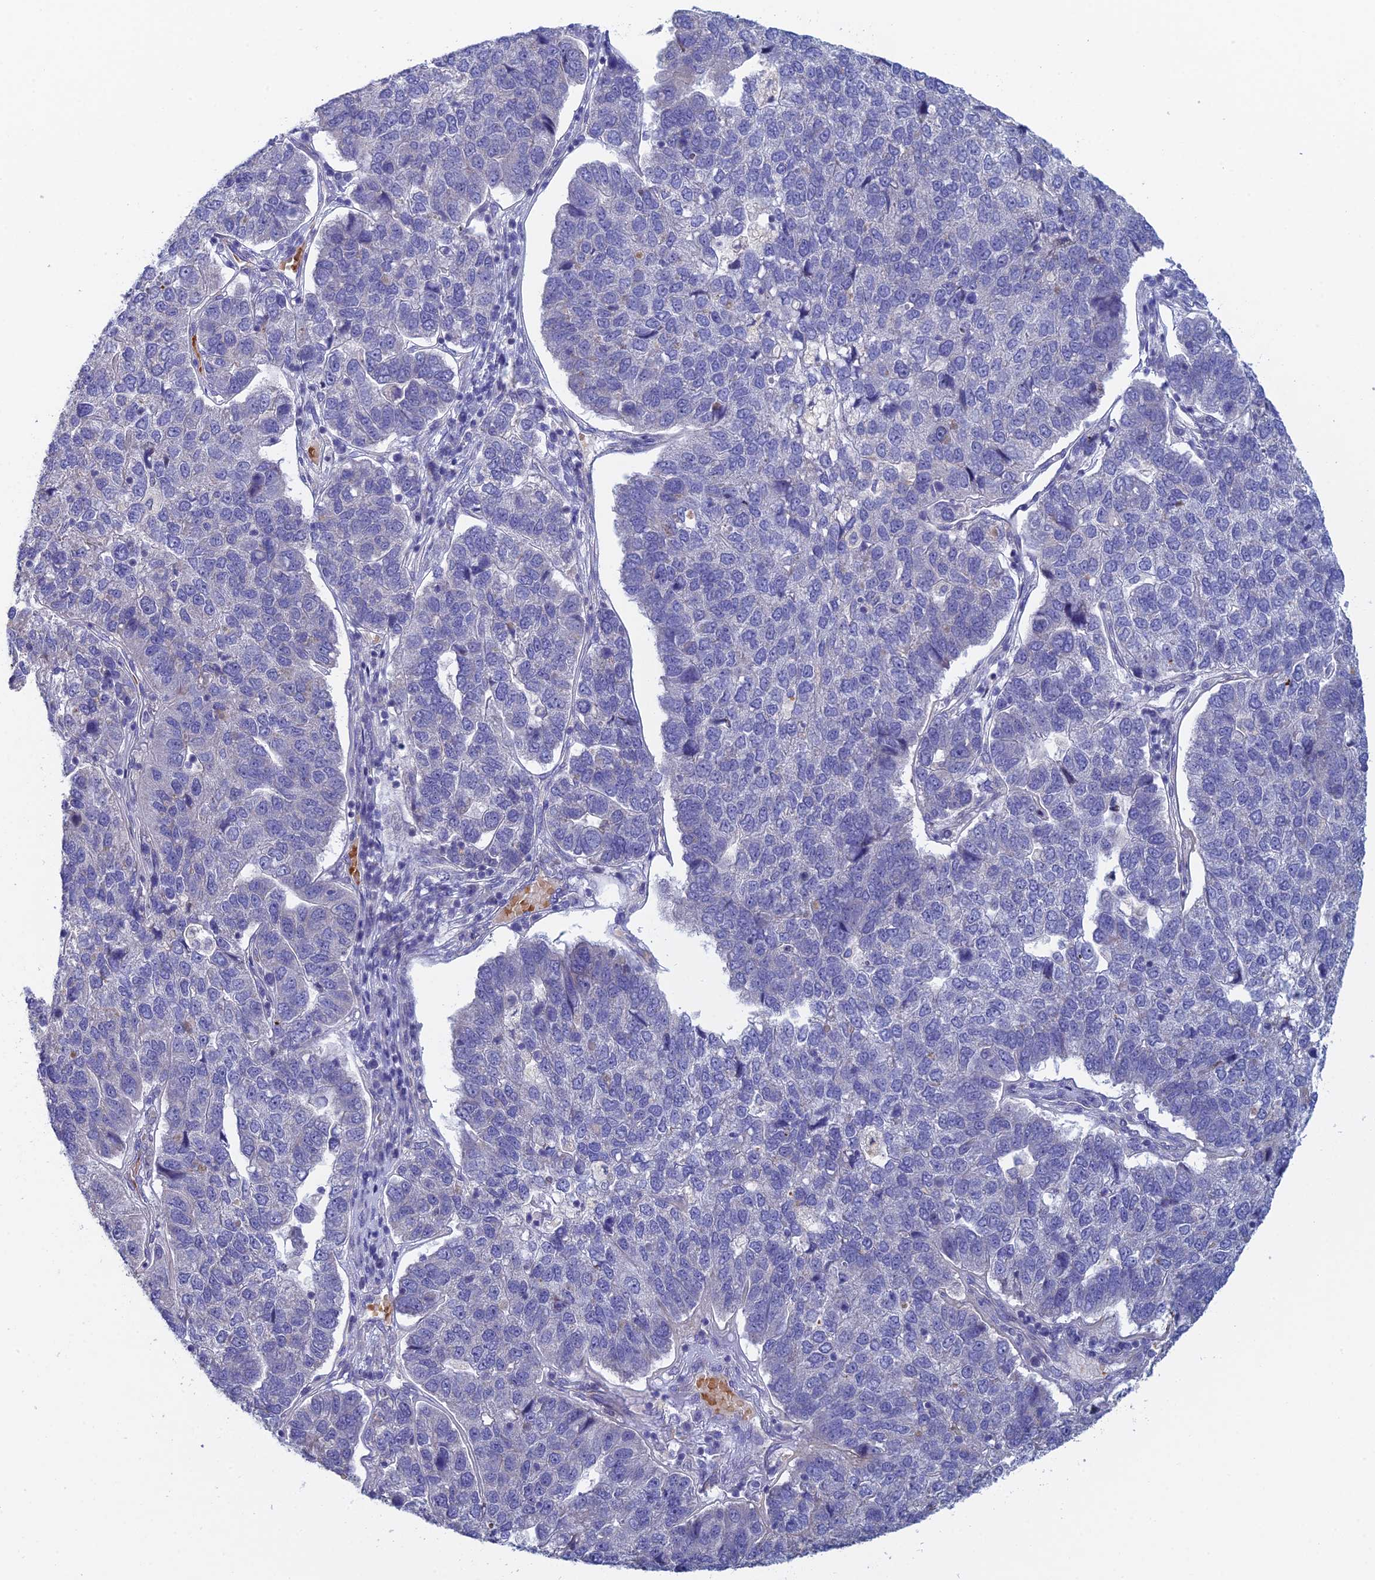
{"staining": {"intensity": "negative", "quantity": "none", "location": "none"}, "tissue": "pancreatic cancer", "cell_type": "Tumor cells", "image_type": "cancer", "snomed": [{"axis": "morphology", "description": "Adenocarcinoma, NOS"}, {"axis": "topography", "description": "Pancreas"}], "caption": "Immunohistochemistry (IHC) histopathology image of human pancreatic adenocarcinoma stained for a protein (brown), which displays no expression in tumor cells.", "gene": "GIPC1", "patient": {"sex": "female", "age": 61}}